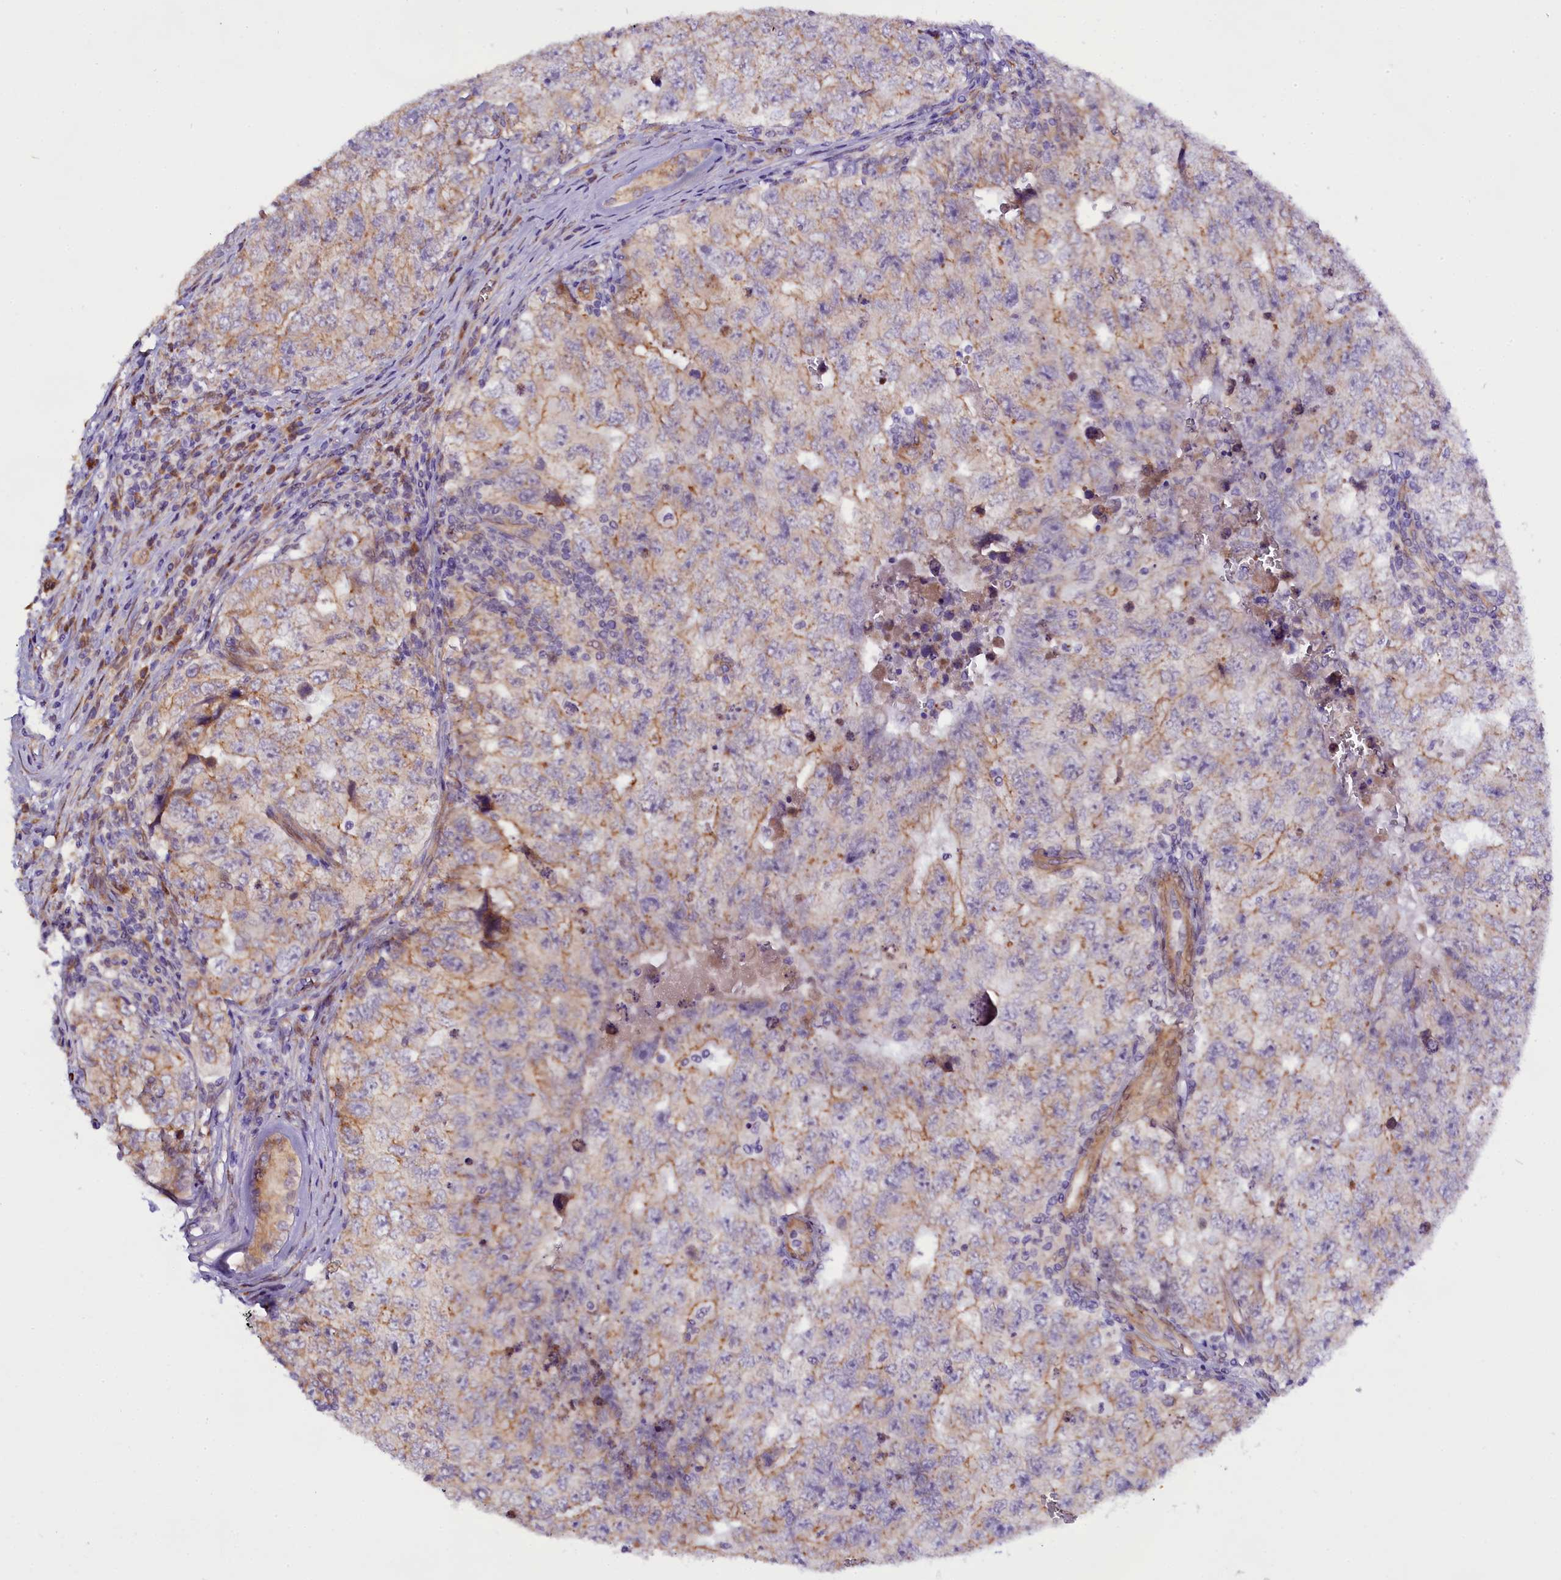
{"staining": {"intensity": "moderate", "quantity": "<25%", "location": "cytoplasmic/membranous"}, "tissue": "testis cancer", "cell_type": "Tumor cells", "image_type": "cancer", "snomed": [{"axis": "morphology", "description": "Carcinoma, Embryonal, NOS"}, {"axis": "topography", "description": "Testis"}], "caption": "High-power microscopy captured an immunohistochemistry (IHC) image of testis embryonal carcinoma, revealing moderate cytoplasmic/membranous expression in approximately <25% of tumor cells.", "gene": "UACA", "patient": {"sex": "male", "age": 17}}